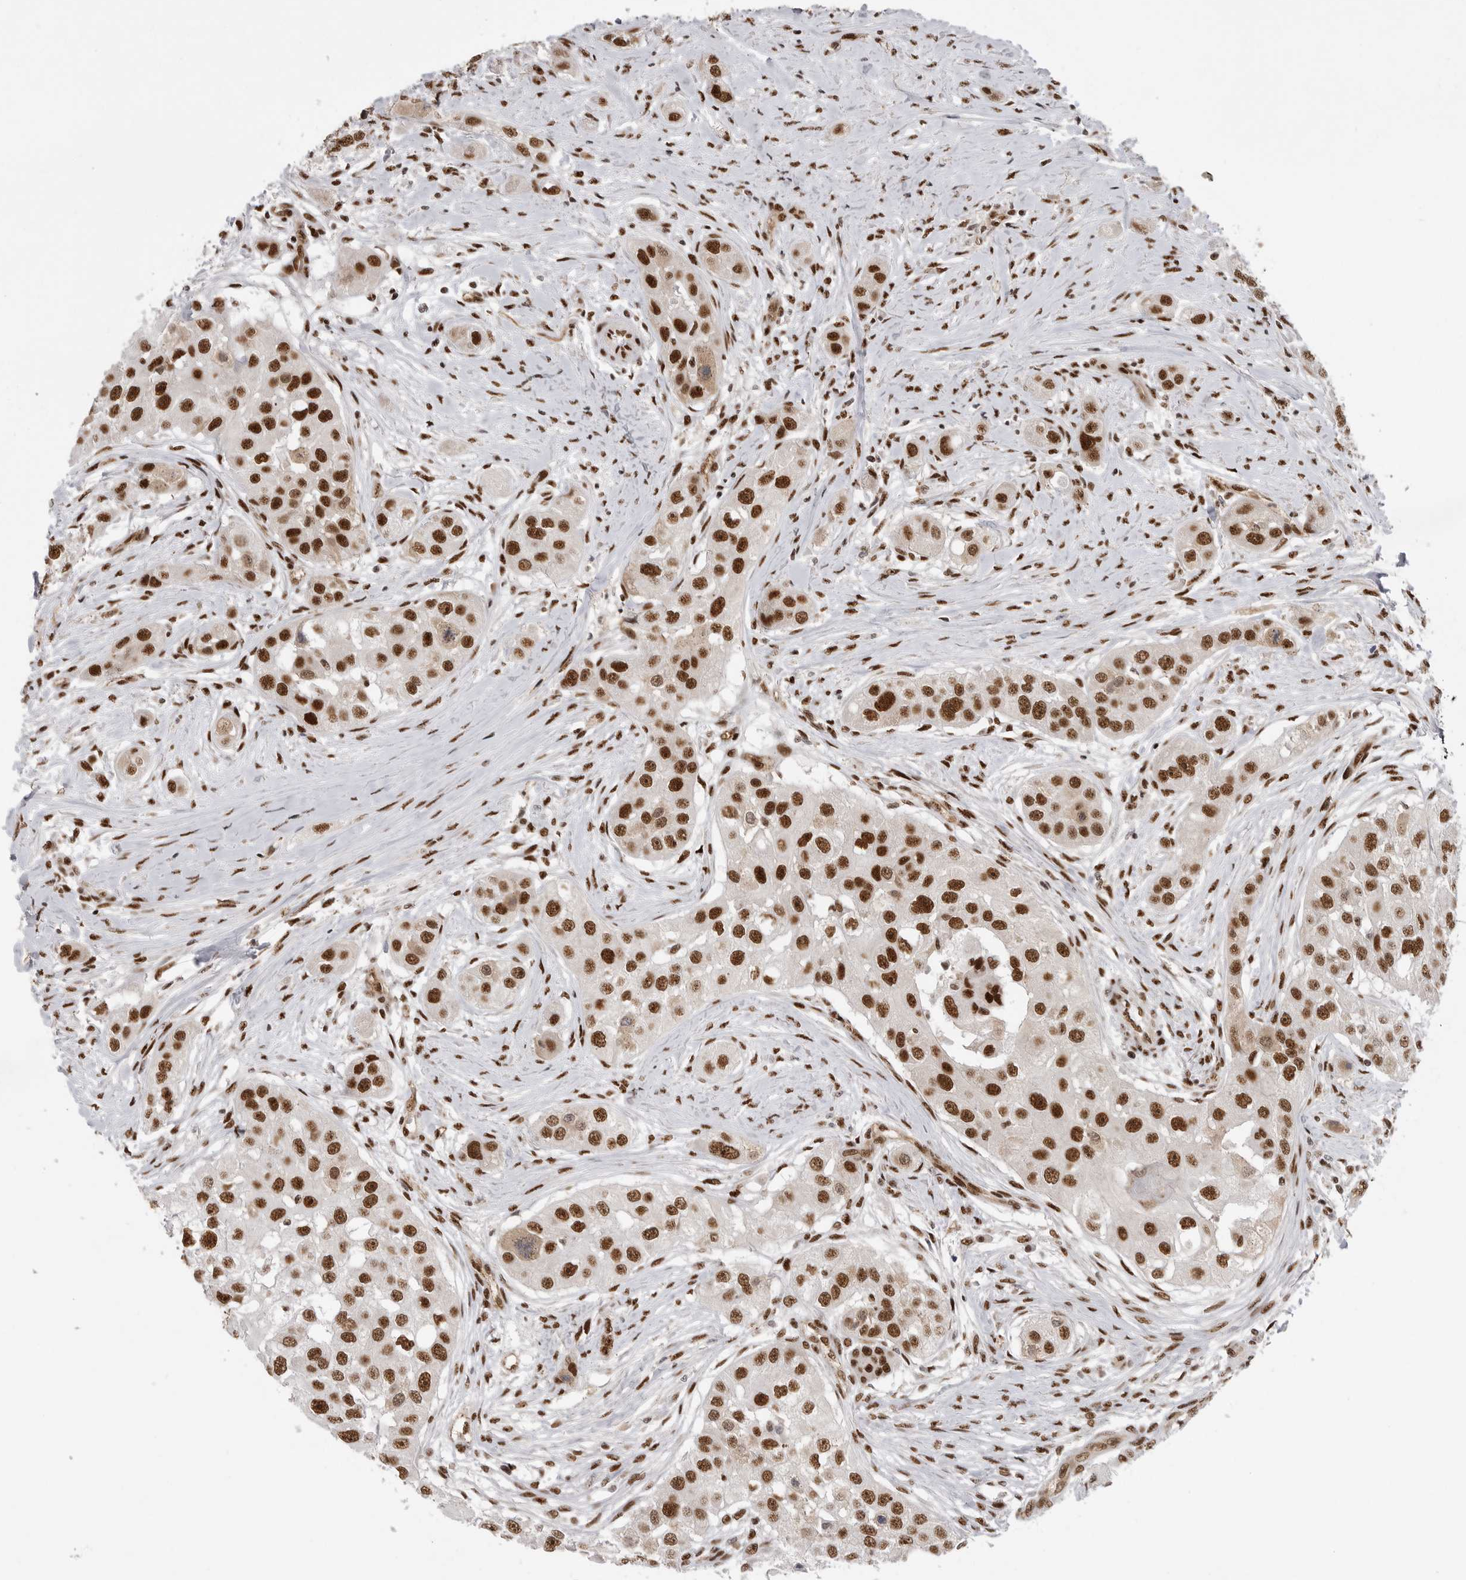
{"staining": {"intensity": "strong", "quantity": ">75%", "location": "nuclear"}, "tissue": "head and neck cancer", "cell_type": "Tumor cells", "image_type": "cancer", "snomed": [{"axis": "morphology", "description": "Normal tissue, NOS"}, {"axis": "morphology", "description": "Squamous cell carcinoma, NOS"}, {"axis": "topography", "description": "Skeletal muscle"}, {"axis": "topography", "description": "Head-Neck"}], "caption": "This is a micrograph of IHC staining of head and neck cancer, which shows strong positivity in the nuclear of tumor cells.", "gene": "PPP1R8", "patient": {"sex": "male", "age": 51}}